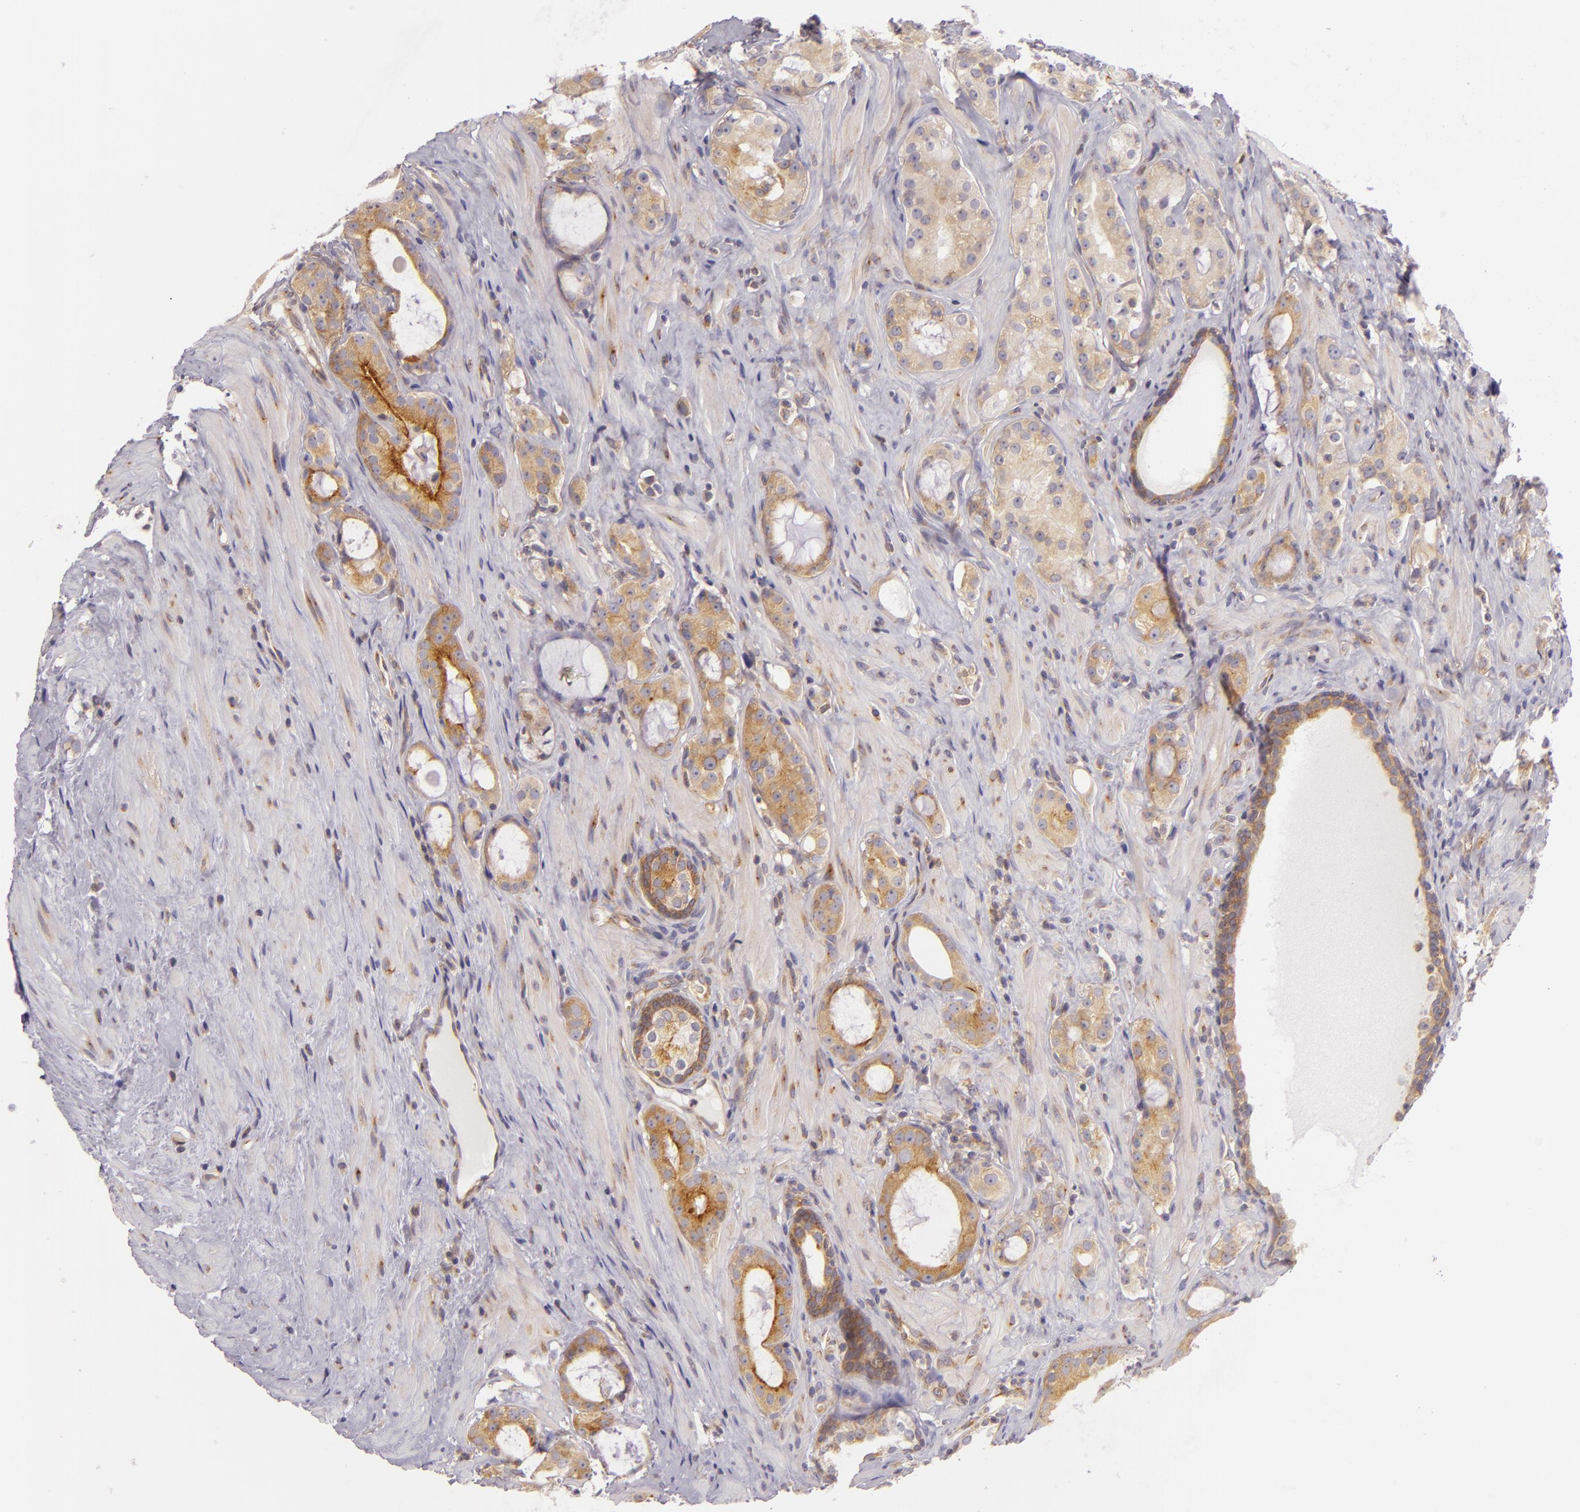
{"staining": {"intensity": "moderate", "quantity": "25%-75%", "location": "cytoplasmic/membranous"}, "tissue": "prostate cancer", "cell_type": "Tumor cells", "image_type": "cancer", "snomed": [{"axis": "morphology", "description": "Adenocarcinoma, Medium grade"}, {"axis": "topography", "description": "Prostate"}], "caption": "Prostate adenocarcinoma (medium-grade) tissue displays moderate cytoplasmic/membranous expression in about 25%-75% of tumor cells (DAB = brown stain, brightfield microscopy at high magnification).", "gene": "UPF3B", "patient": {"sex": "male", "age": 73}}